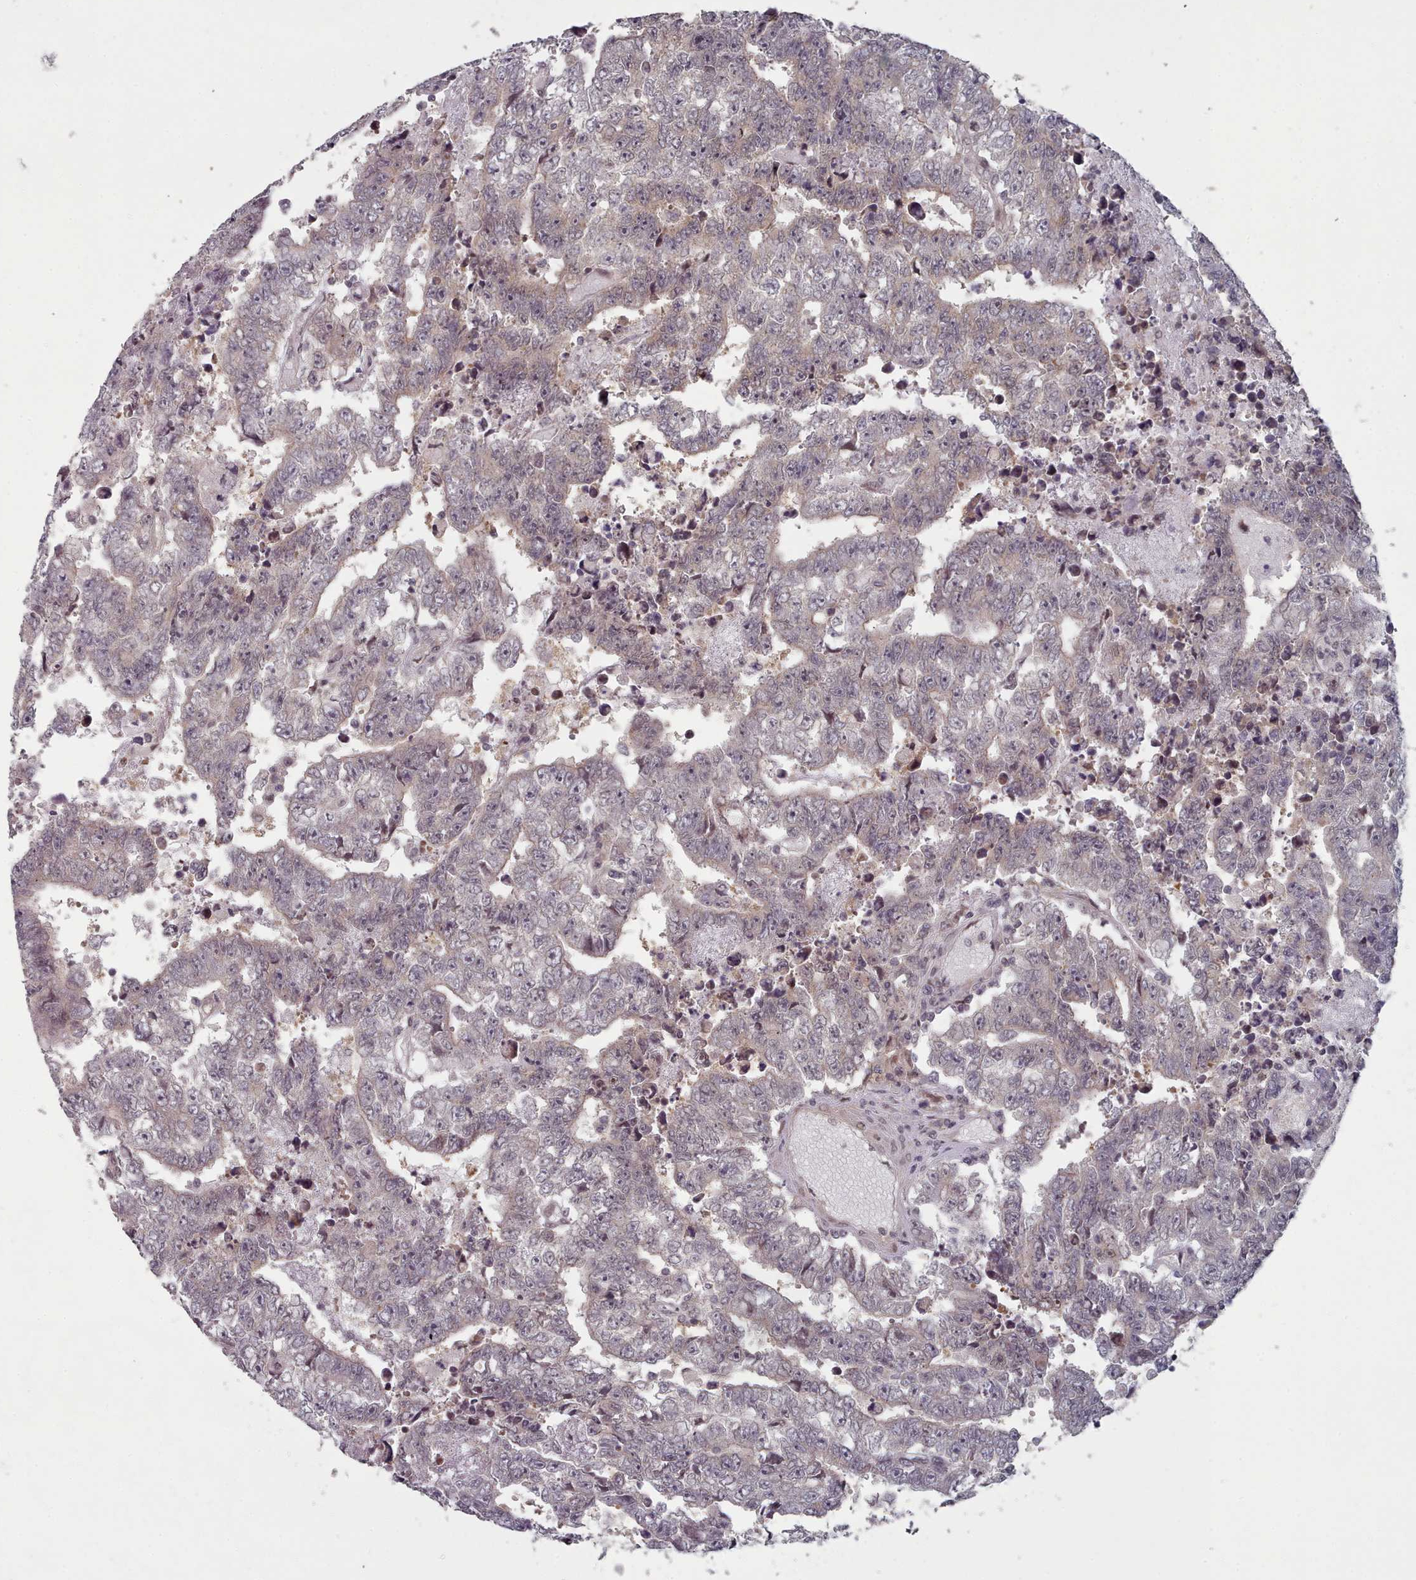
{"staining": {"intensity": "negative", "quantity": "none", "location": "none"}, "tissue": "testis cancer", "cell_type": "Tumor cells", "image_type": "cancer", "snomed": [{"axis": "morphology", "description": "Carcinoma, Embryonal, NOS"}, {"axis": "topography", "description": "Testis"}], "caption": "DAB immunohistochemical staining of human testis embryonal carcinoma reveals no significant positivity in tumor cells.", "gene": "HYAL3", "patient": {"sex": "male", "age": 25}}